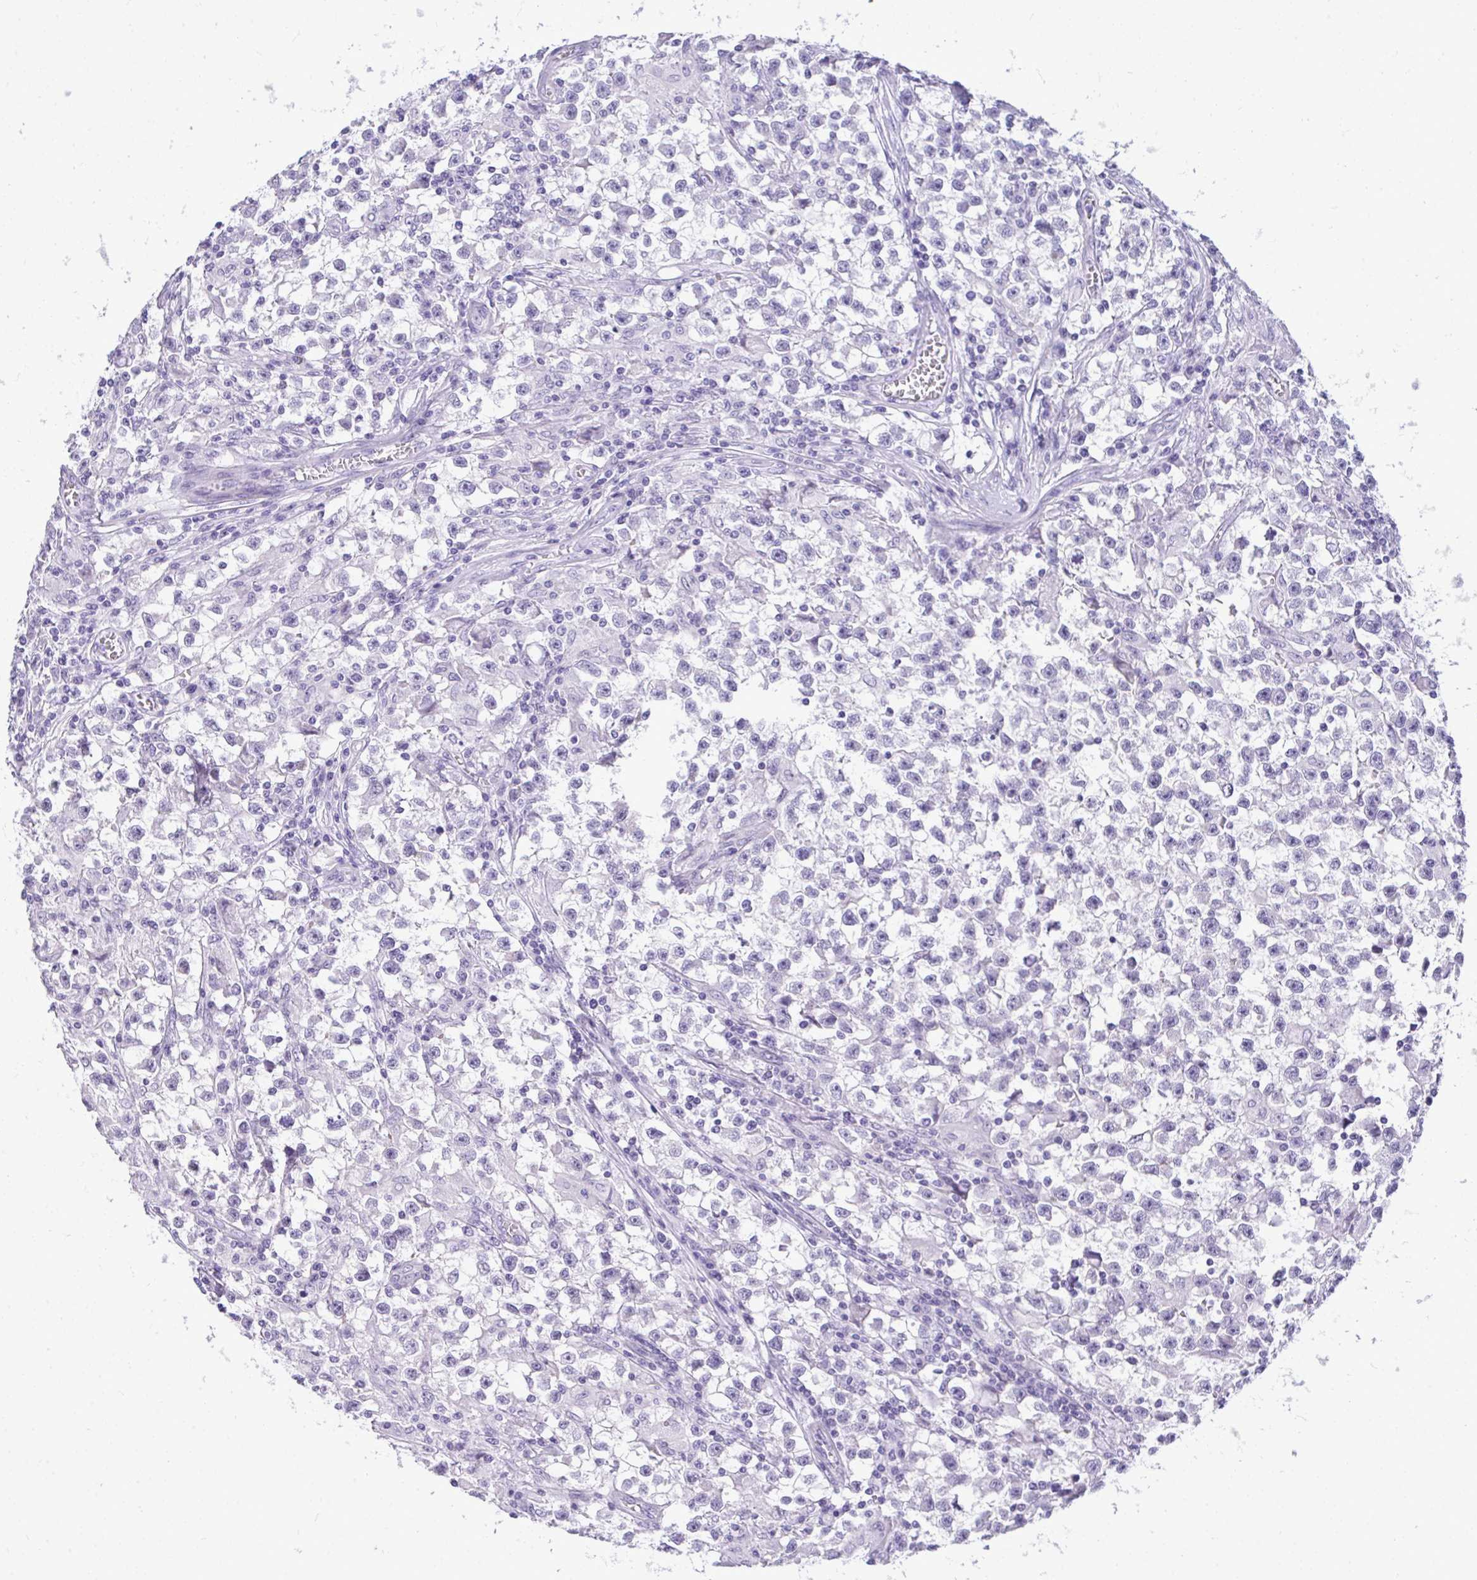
{"staining": {"intensity": "negative", "quantity": "none", "location": "none"}, "tissue": "testis cancer", "cell_type": "Tumor cells", "image_type": "cancer", "snomed": [{"axis": "morphology", "description": "Seminoma, NOS"}, {"axis": "topography", "description": "Testis"}], "caption": "A micrograph of testis cancer (seminoma) stained for a protein exhibits no brown staining in tumor cells.", "gene": "PRM2", "patient": {"sex": "male", "age": 31}}